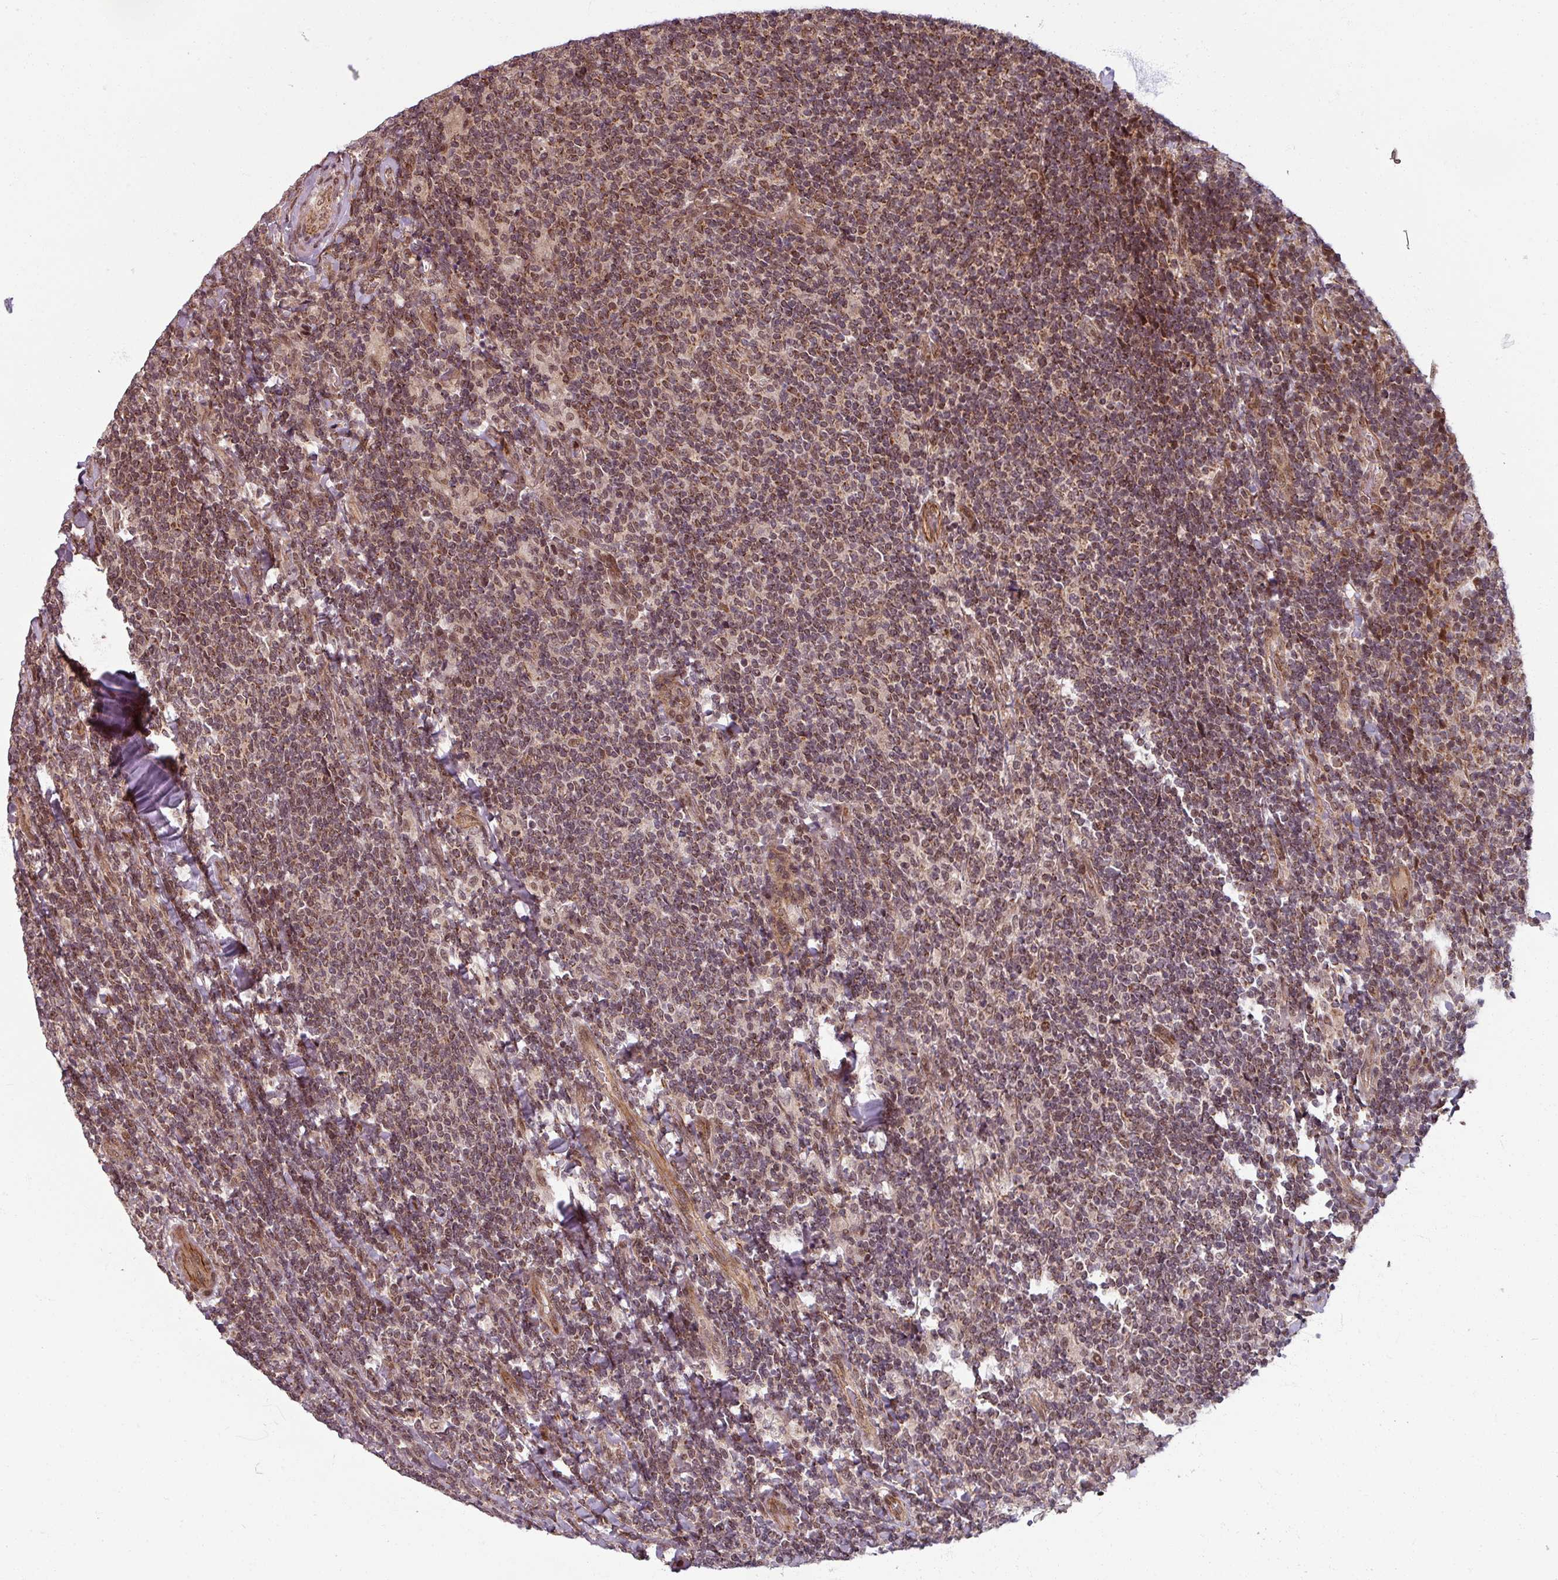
{"staining": {"intensity": "moderate", "quantity": "25%-75%", "location": "nuclear"}, "tissue": "lymphoma", "cell_type": "Tumor cells", "image_type": "cancer", "snomed": [{"axis": "morphology", "description": "Malignant lymphoma, non-Hodgkin's type, Low grade"}, {"axis": "topography", "description": "Lymph node"}], "caption": "Tumor cells exhibit moderate nuclear positivity in about 25%-75% of cells in lymphoma.", "gene": "SWI5", "patient": {"sex": "male", "age": 52}}